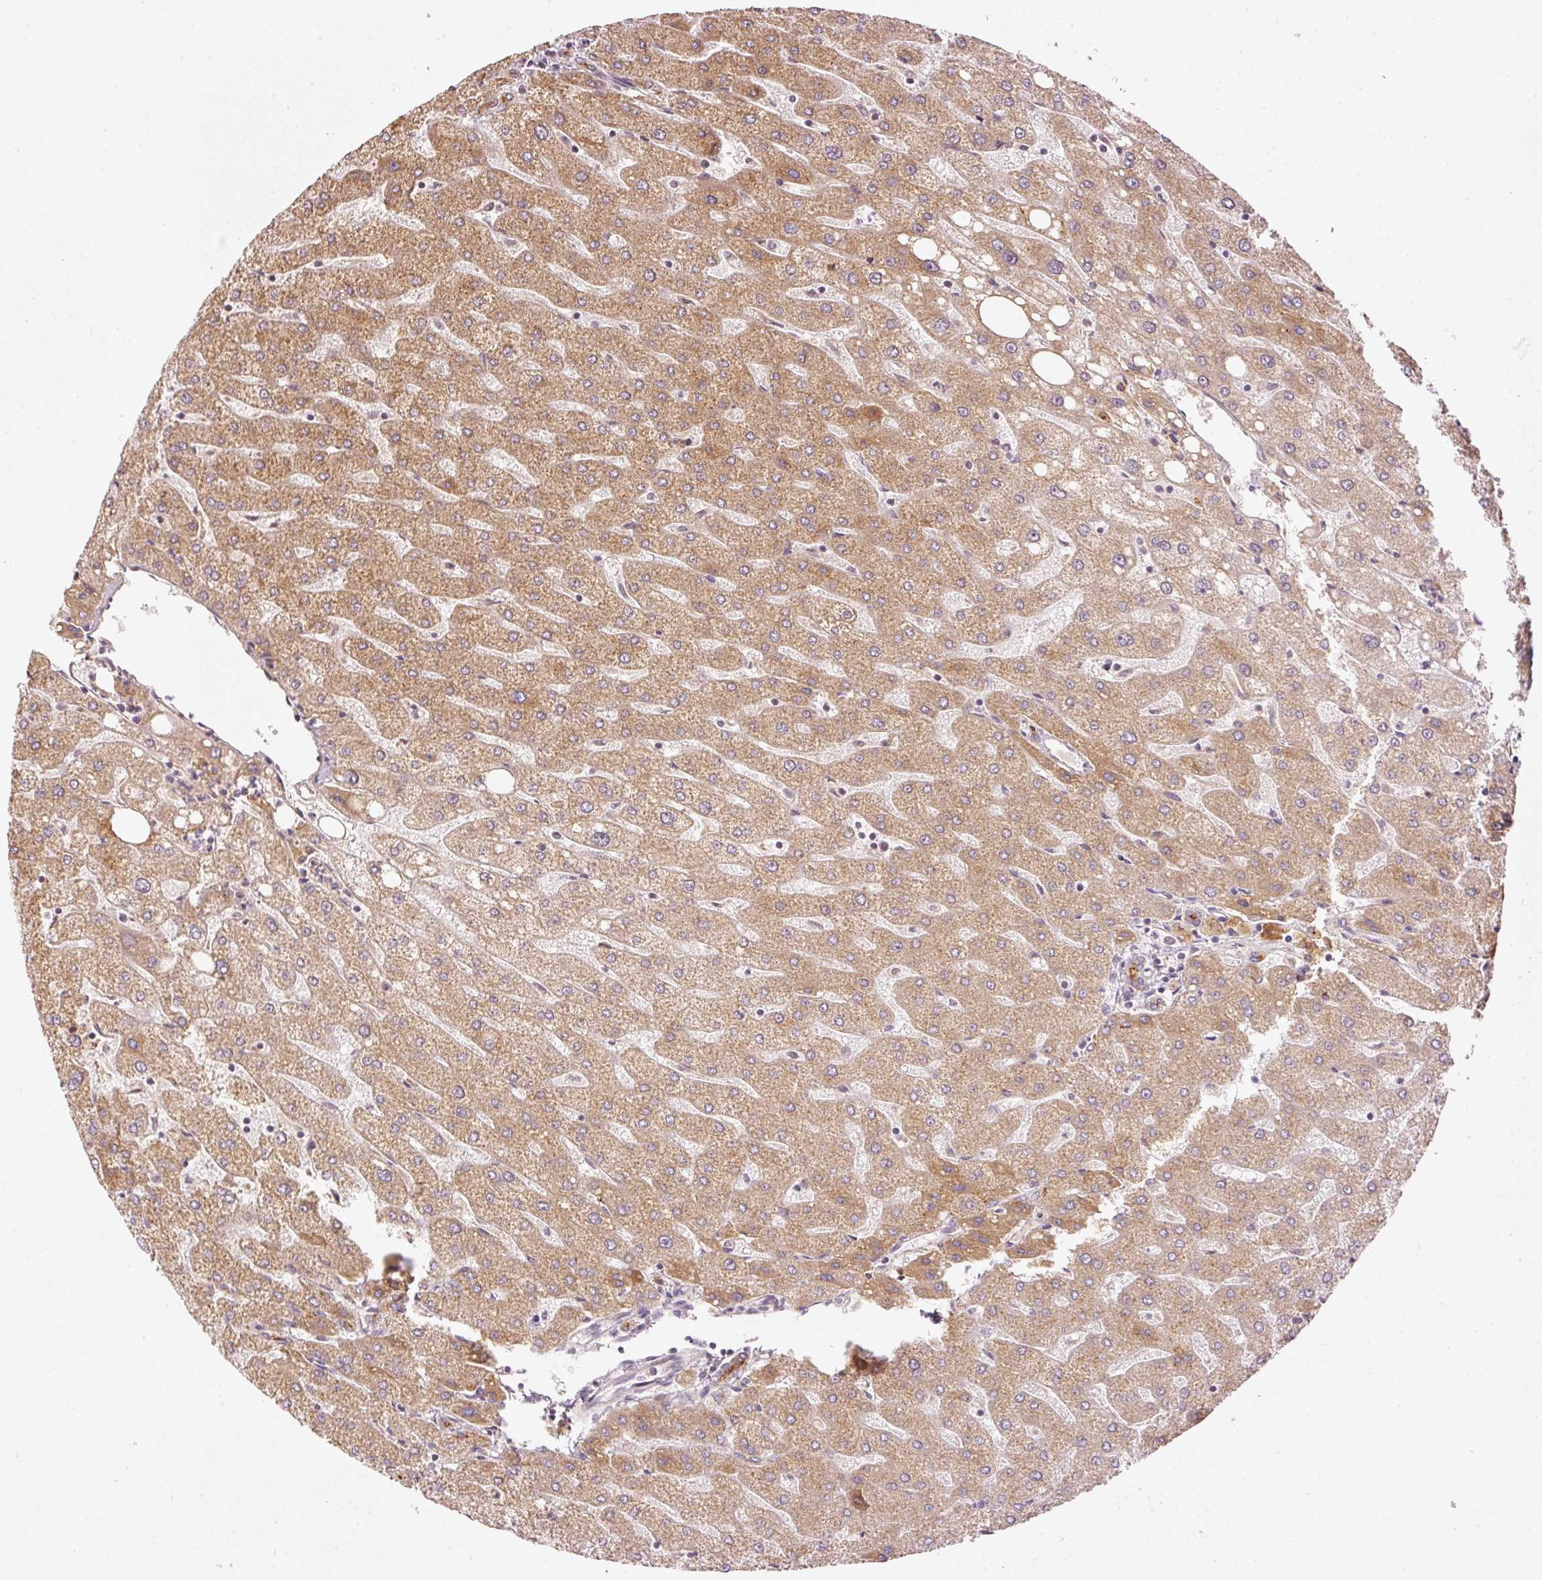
{"staining": {"intensity": "moderate", "quantity": "<25%", "location": "cytoplasmic/membranous"}, "tissue": "liver", "cell_type": "Cholangiocytes", "image_type": "normal", "snomed": [{"axis": "morphology", "description": "Normal tissue, NOS"}, {"axis": "topography", "description": "Liver"}], "caption": "An immunohistochemistry photomicrograph of unremarkable tissue is shown. Protein staining in brown highlights moderate cytoplasmic/membranous positivity in liver within cholangiocytes.", "gene": "SERPING1", "patient": {"sex": "male", "age": 67}}